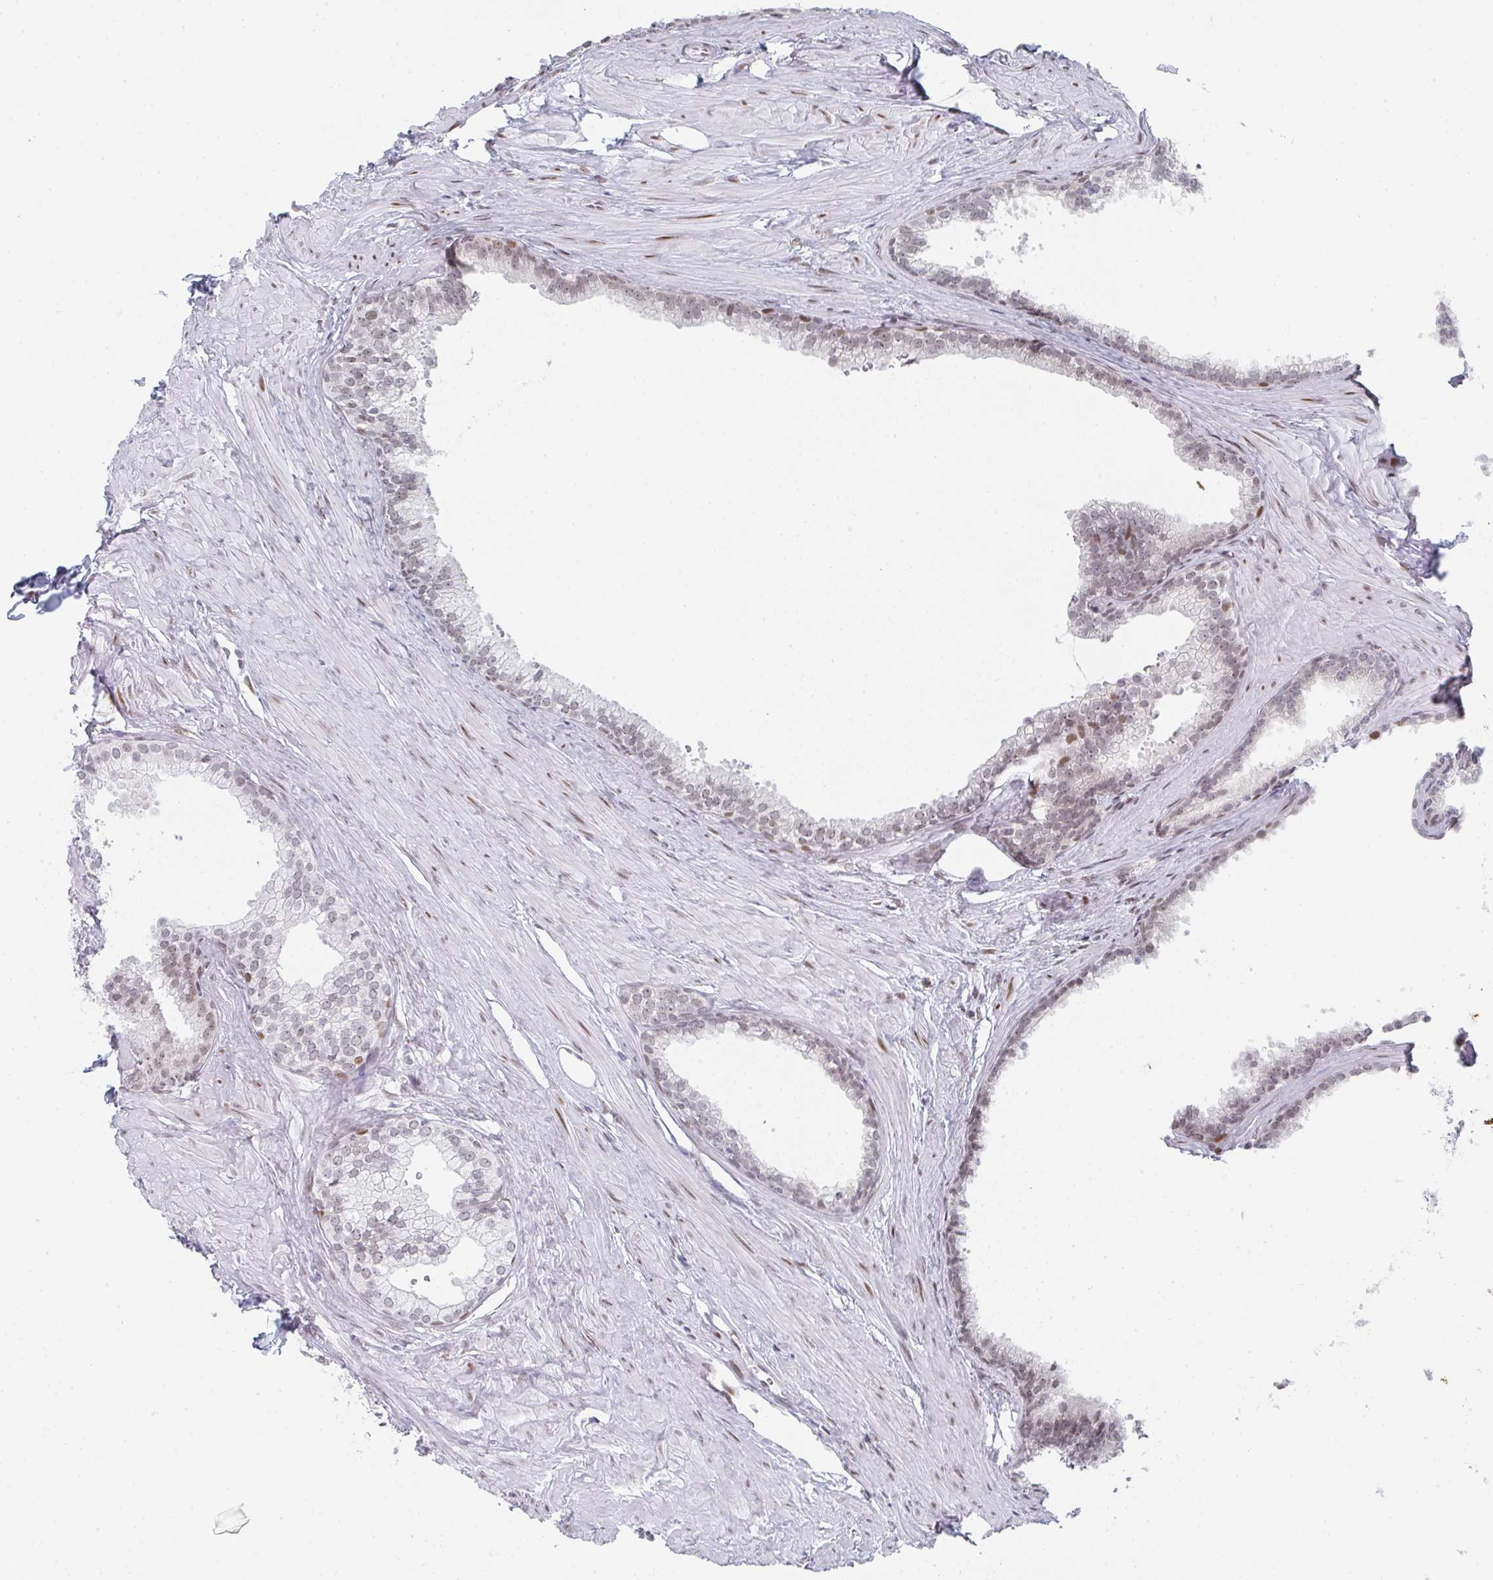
{"staining": {"intensity": "weak", "quantity": "25%-75%", "location": "nuclear"}, "tissue": "prostate", "cell_type": "Glandular cells", "image_type": "normal", "snomed": [{"axis": "morphology", "description": "Normal tissue, NOS"}, {"axis": "topography", "description": "Prostate"}, {"axis": "topography", "description": "Peripheral nerve tissue"}], "caption": "Brown immunohistochemical staining in normal prostate exhibits weak nuclear staining in about 25%-75% of glandular cells. The staining is performed using DAB (3,3'-diaminobenzidine) brown chromogen to label protein expression. The nuclei are counter-stained blue using hematoxylin.", "gene": "POU2AF2", "patient": {"sex": "male", "age": 55}}